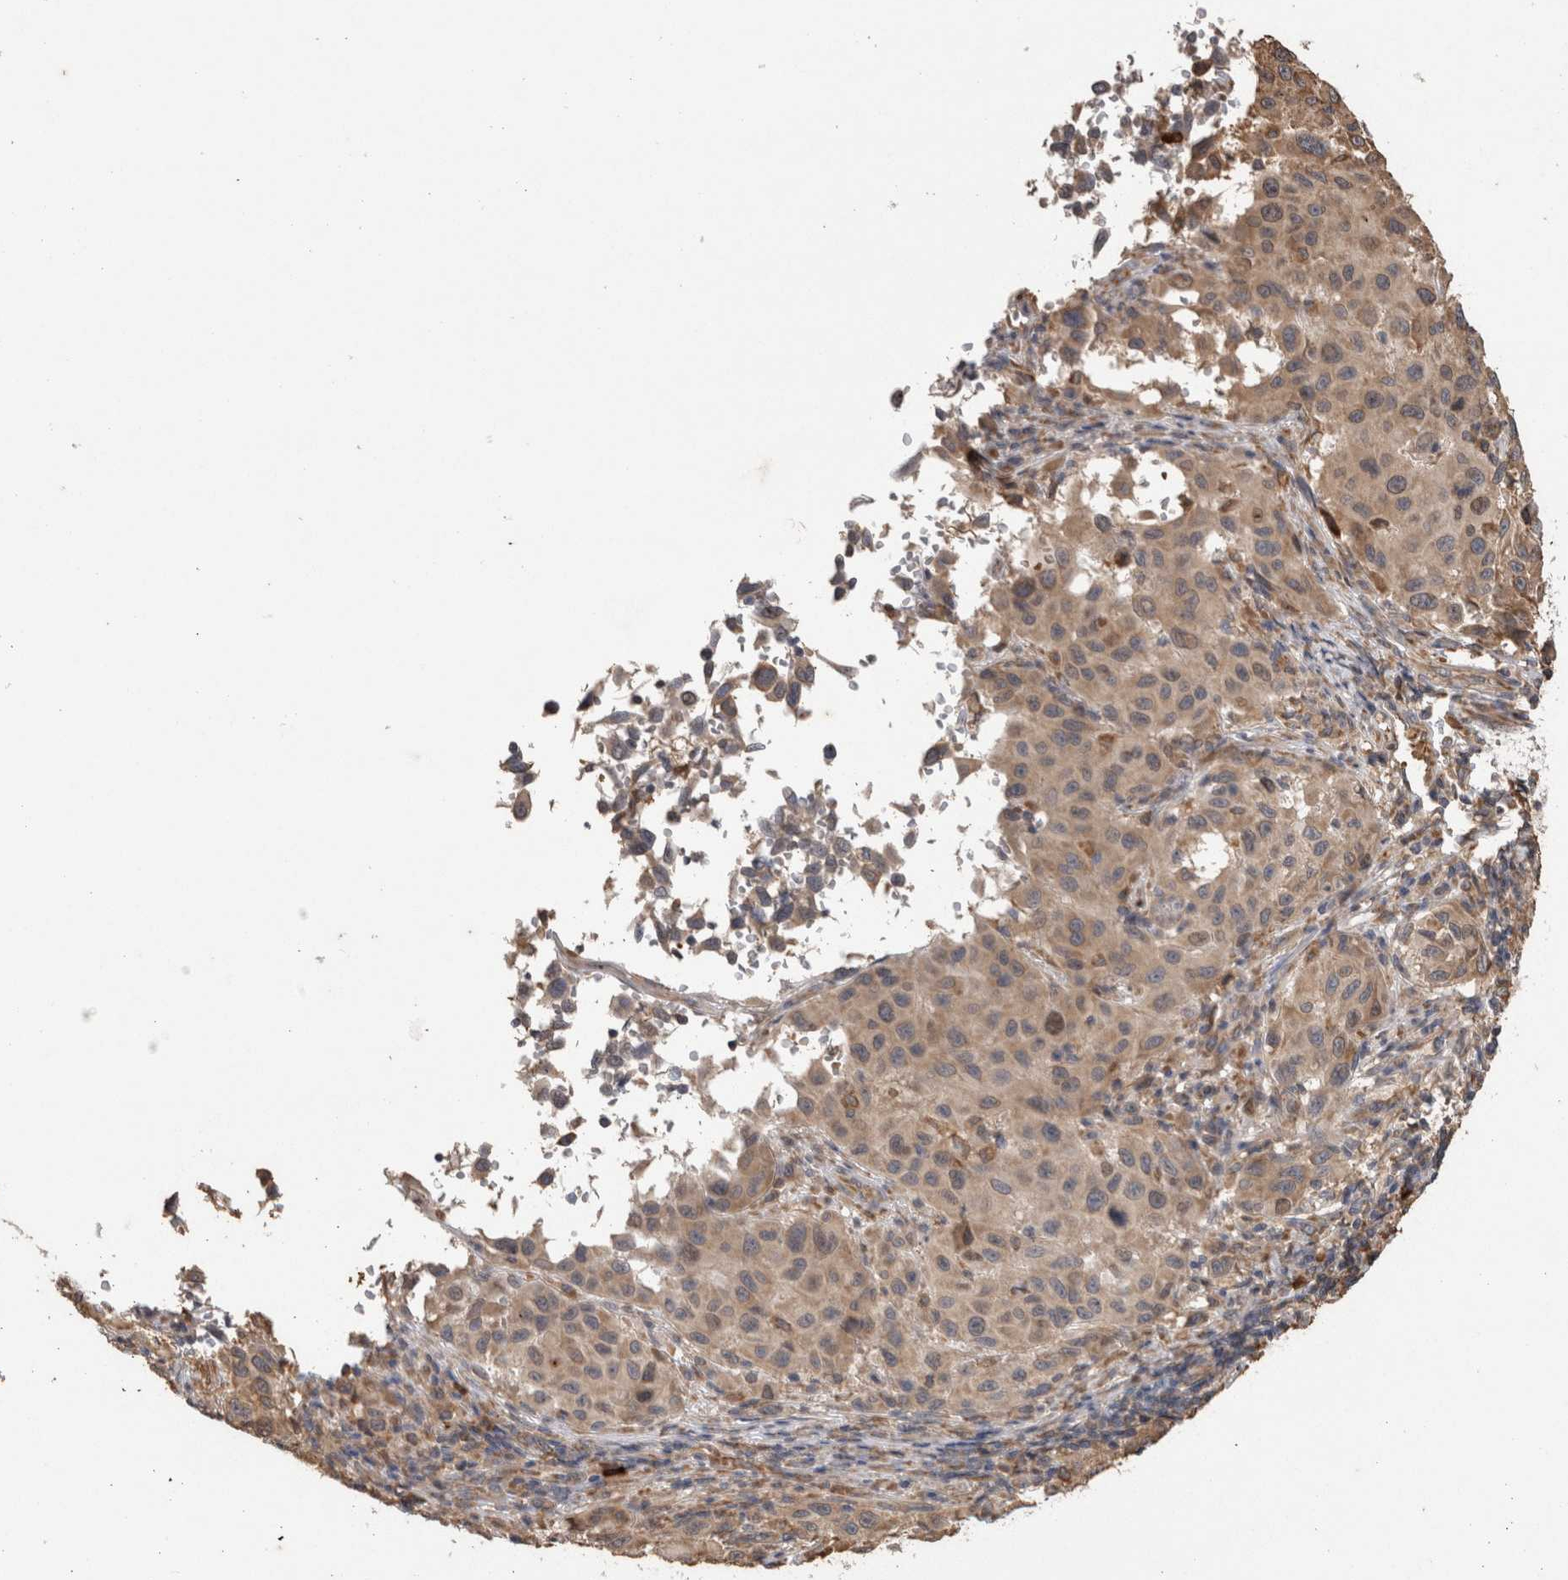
{"staining": {"intensity": "moderate", "quantity": ">75%", "location": "cytoplasmic/membranous"}, "tissue": "melanoma", "cell_type": "Tumor cells", "image_type": "cancer", "snomed": [{"axis": "morphology", "description": "Malignant melanoma, Metastatic site"}, {"axis": "topography", "description": "Lymph node"}], "caption": "Immunohistochemistry (IHC) photomicrograph of neoplastic tissue: human melanoma stained using immunohistochemistry demonstrates medium levels of moderate protein expression localized specifically in the cytoplasmic/membranous of tumor cells, appearing as a cytoplasmic/membranous brown color.", "gene": "ADGRL3", "patient": {"sex": "male", "age": 61}}